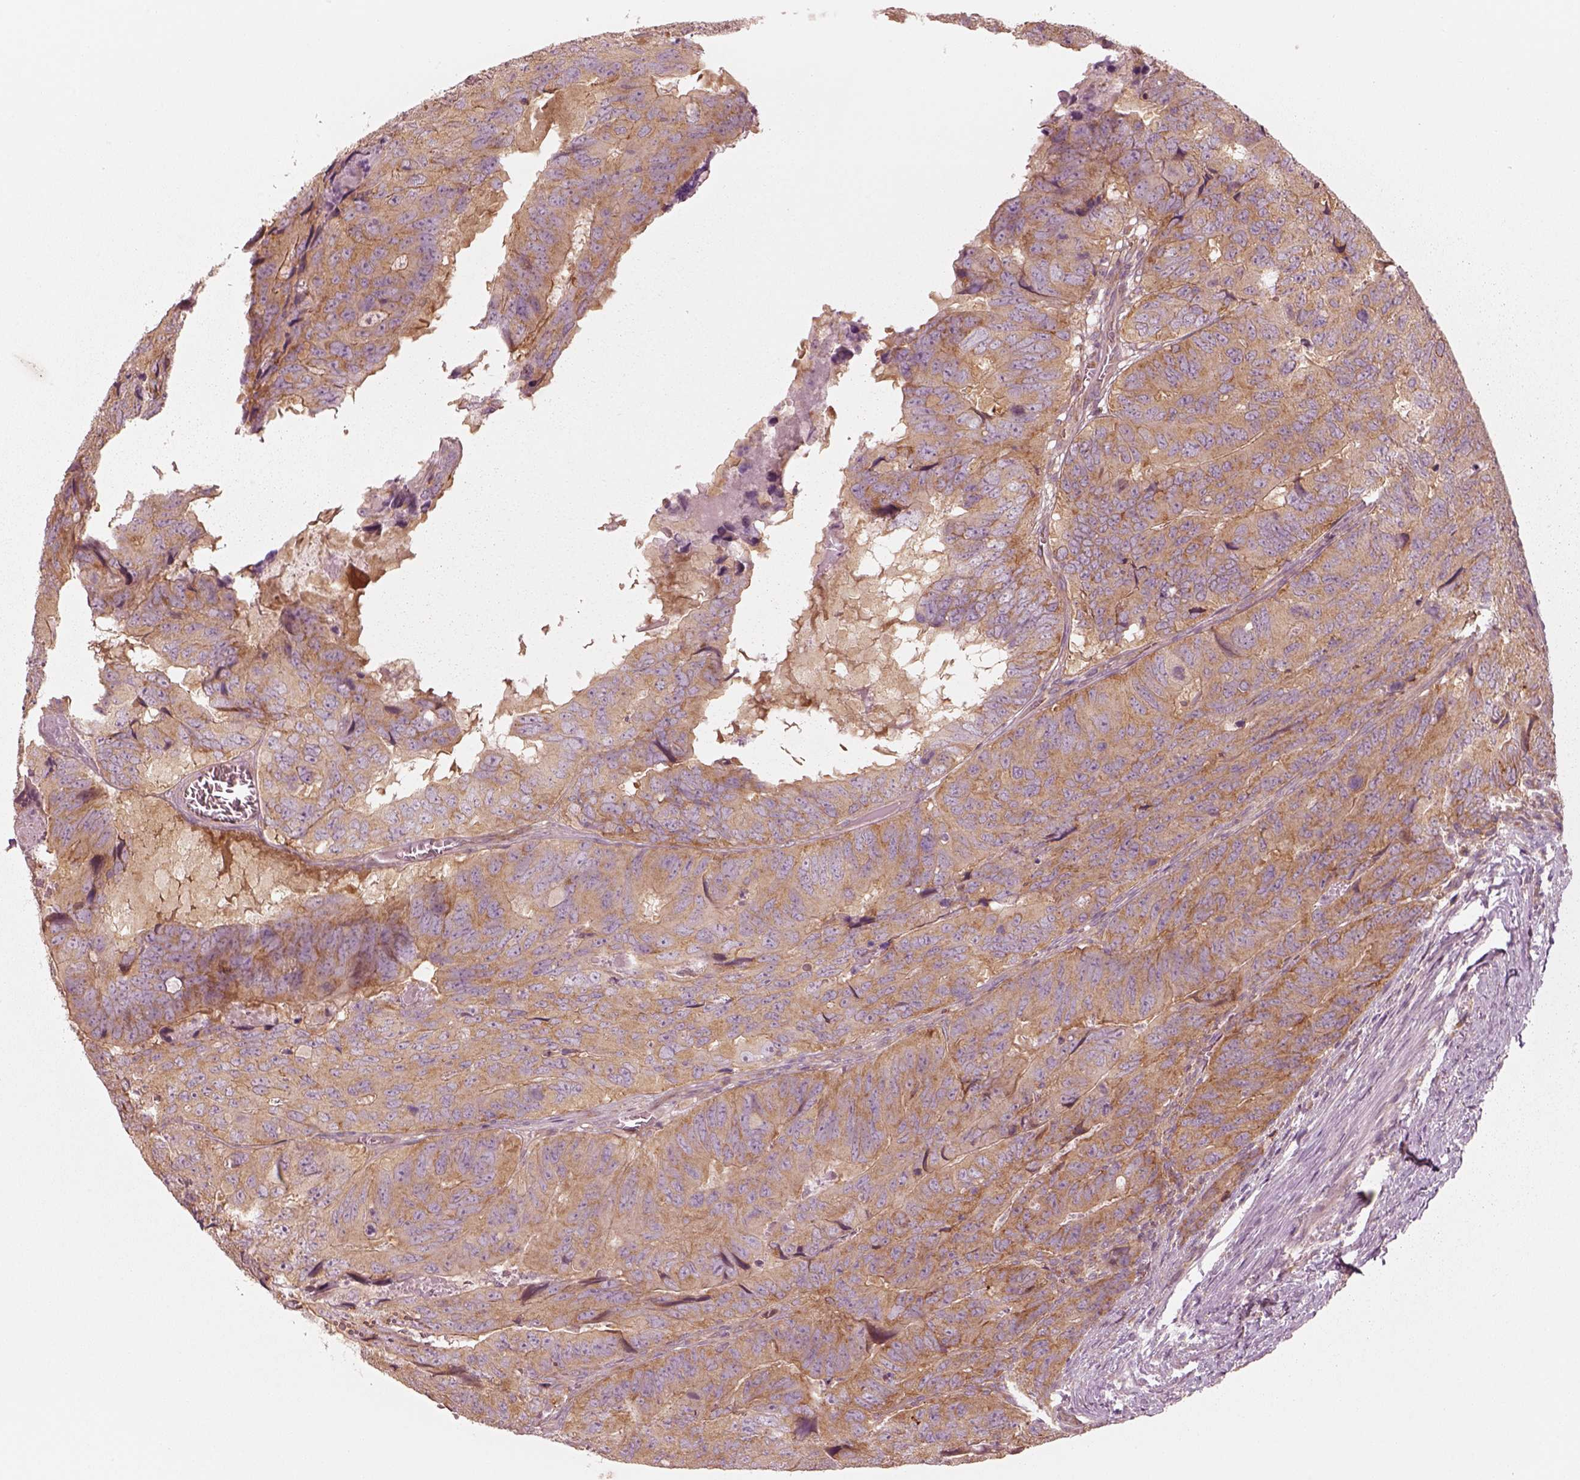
{"staining": {"intensity": "moderate", "quantity": ">75%", "location": "cytoplasmic/membranous"}, "tissue": "colorectal cancer", "cell_type": "Tumor cells", "image_type": "cancer", "snomed": [{"axis": "morphology", "description": "Adenocarcinoma, NOS"}, {"axis": "topography", "description": "Colon"}], "caption": "A histopathology image of colorectal adenocarcinoma stained for a protein exhibits moderate cytoplasmic/membranous brown staining in tumor cells. (DAB IHC, brown staining for protein, blue staining for nuclei).", "gene": "CNOT2", "patient": {"sex": "male", "age": 79}}